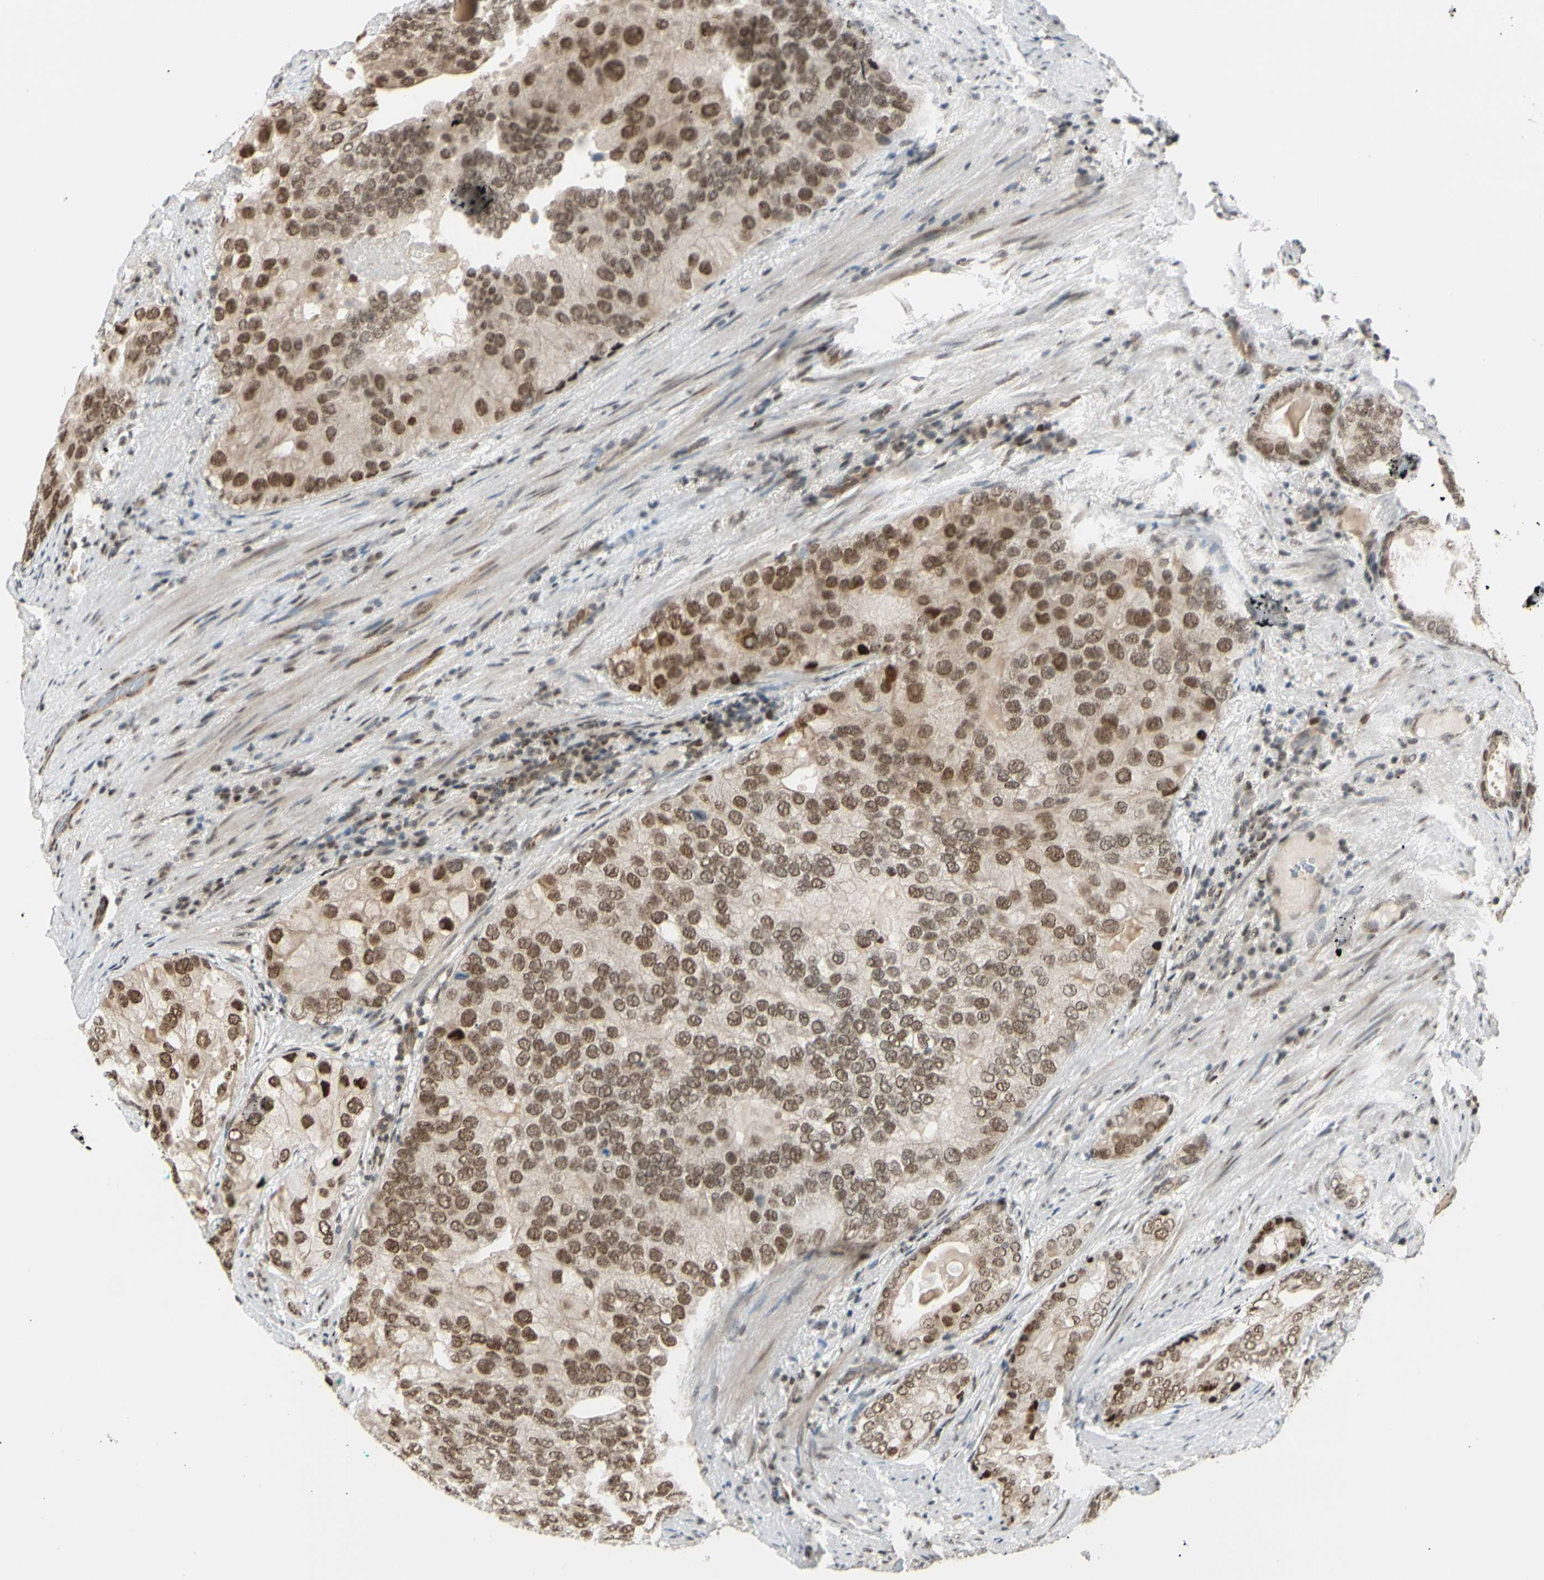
{"staining": {"intensity": "moderate", "quantity": ">75%", "location": "nuclear"}, "tissue": "prostate cancer", "cell_type": "Tumor cells", "image_type": "cancer", "snomed": [{"axis": "morphology", "description": "Adenocarcinoma, High grade"}, {"axis": "topography", "description": "Prostate"}], "caption": "This is an image of immunohistochemistry staining of prostate high-grade adenocarcinoma, which shows moderate staining in the nuclear of tumor cells.", "gene": "SUFU", "patient": {"sex": "male", "age": 66}}